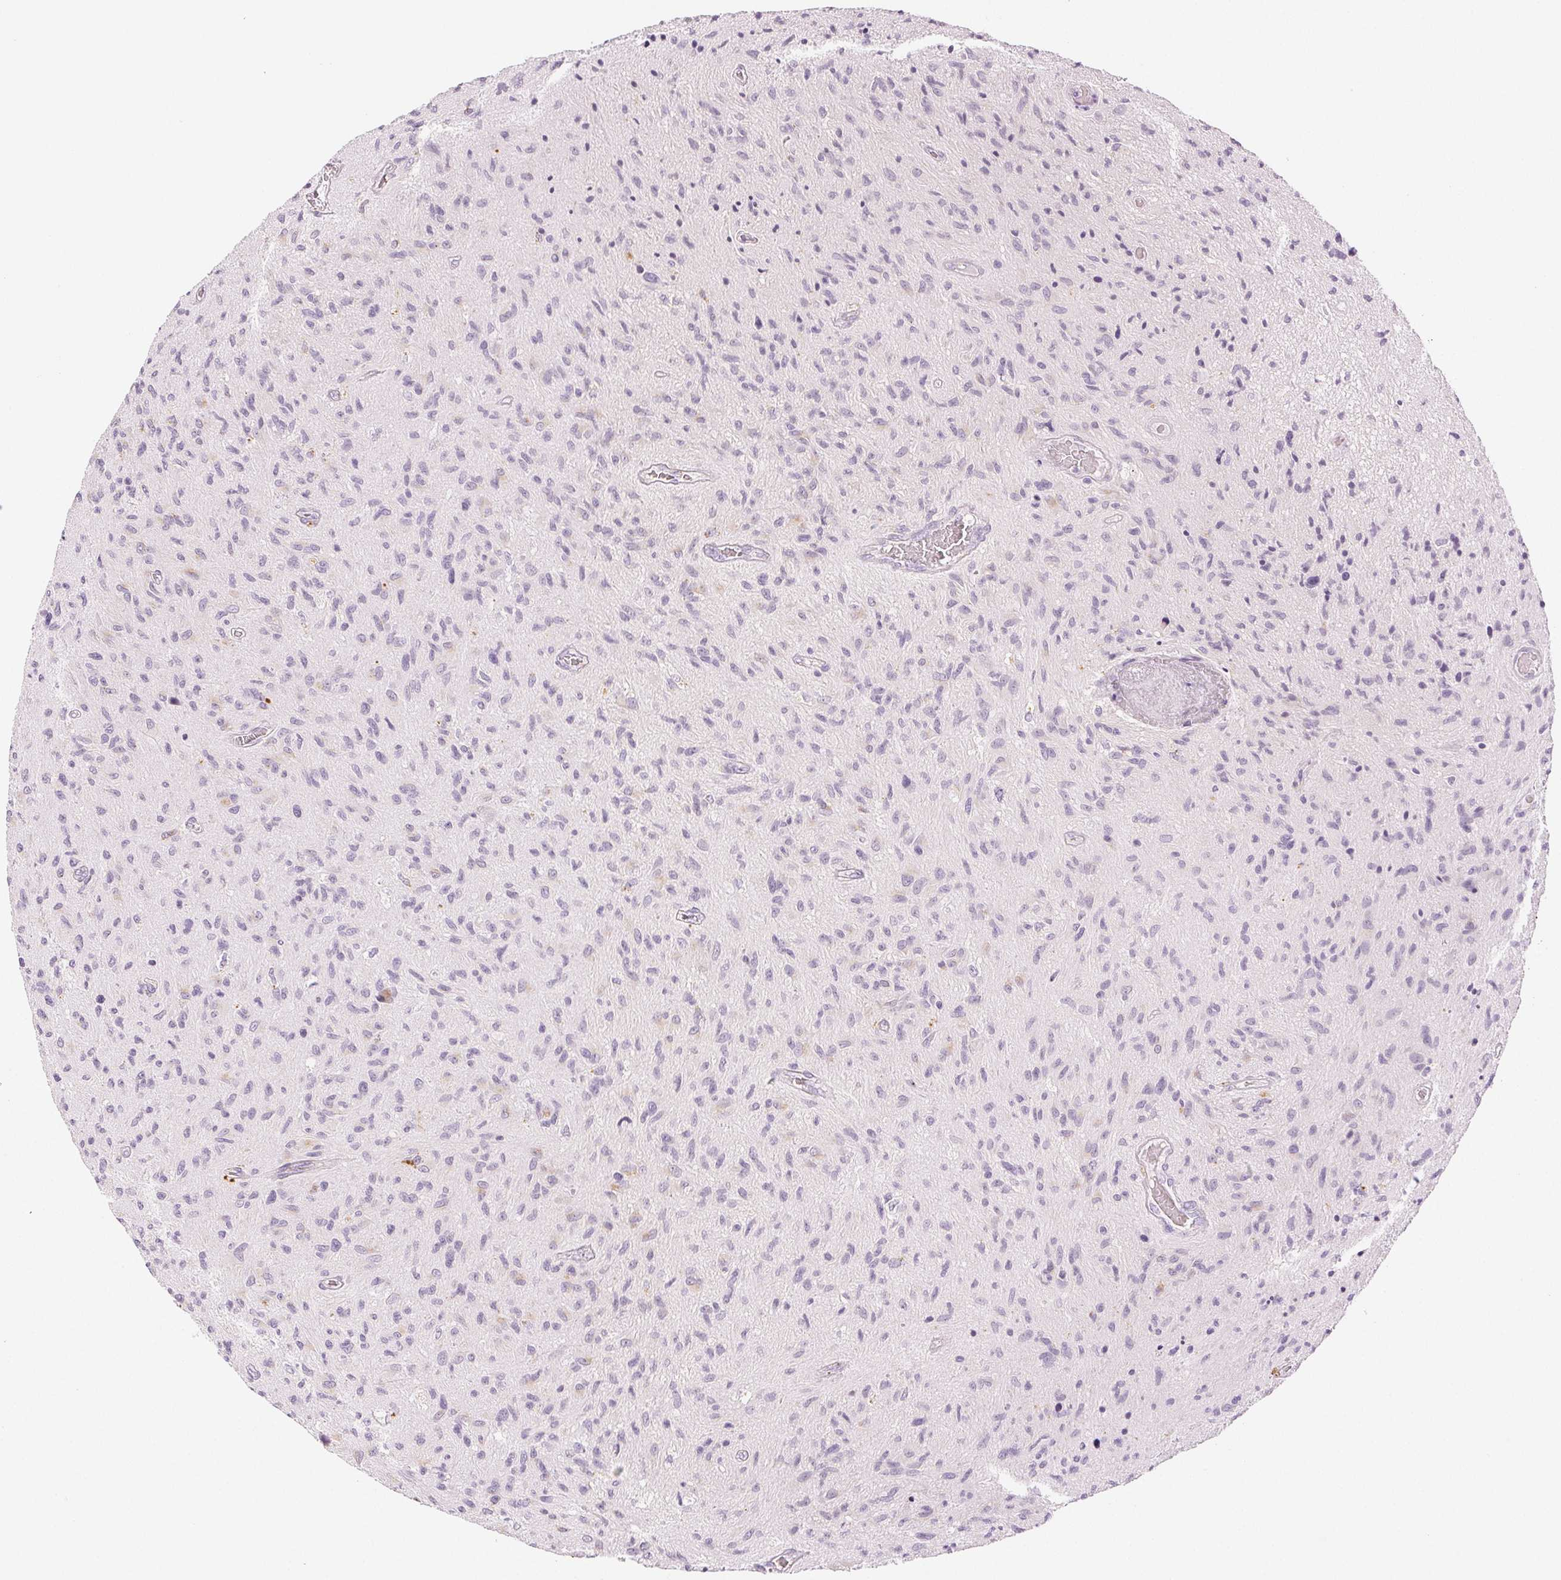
{"staining": {"intensity": "negative", "quantity": "none", "location": "none"}, "tissue": "glioma", "cell_type": "Tumor cells", "image_type": "cancer", "snomed": [{"axis": "morphology", "description": "Glioma, malignant, High grade"}, {"axis": "topography", "description": "Brain"}], "caption": "This is a micrograph of IHC staining of glioma, which shows no staining in tumor cells.", "gene": "SLC5A2", "patient": {"sex": "male", "age": 54}}